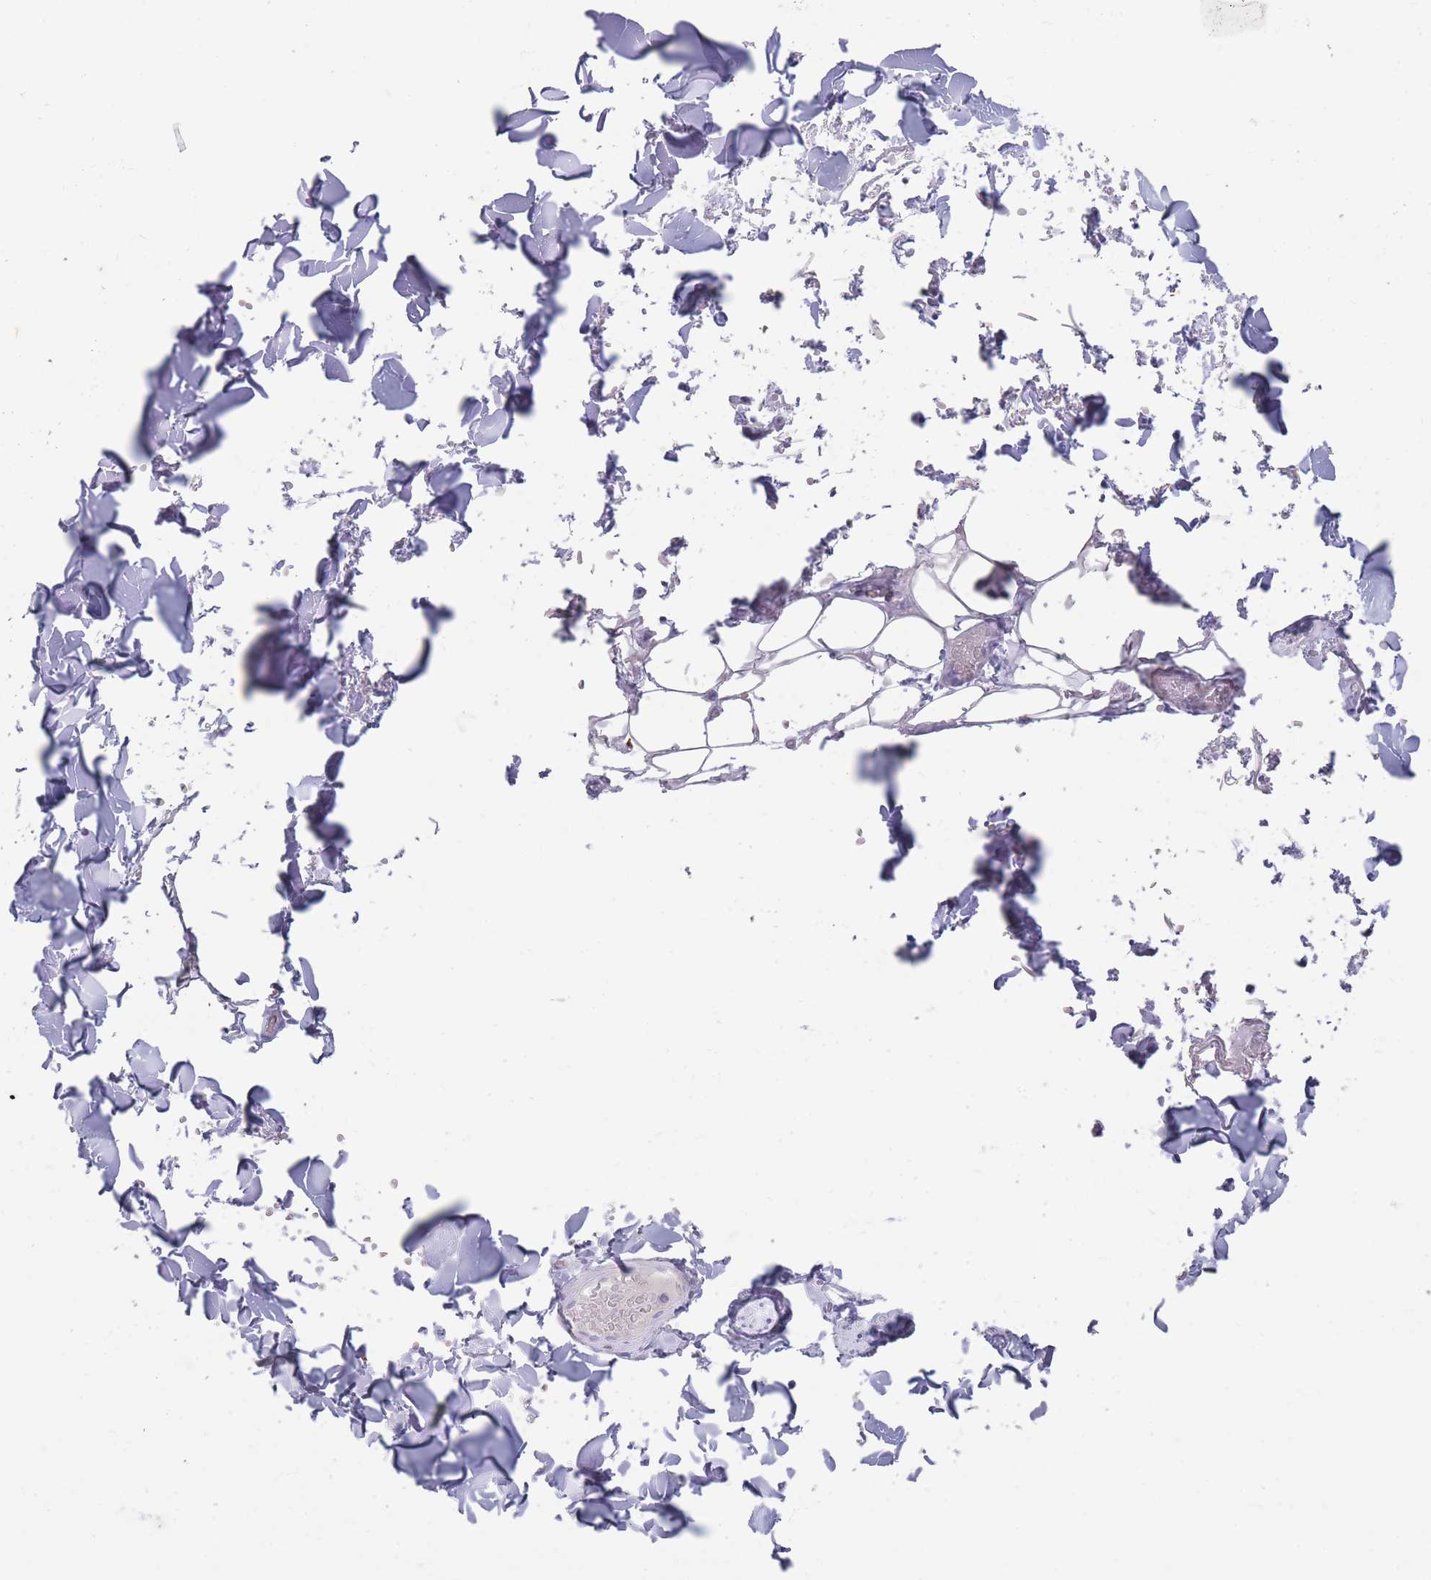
{"staining": {"intensity": "negative", "quantity": "none", "location": "none"}, "tissue": "adipose tissue", "cell_type": "Adipocytes", "image_type": "normal", "snomed": [{"axis": "morphology", "description": "Normal tissue, NOS"}, {"axis": "topography", "description": "Salivary gland"}, {"axis": "topography", "description": "Peripheral nerve tissue"}], "caption": "This micrograph is of normal adipose tissue stained with immunohistochemistry (IHC) to label a protein in brown with the nuclei are counter-stained blue. There is no expression in adipocytes. The staining is performed using DAB (3,3'-diaminobenzidine) brown chromogen with nuclei counter-stained in using hematoxylin.", "gene": "RHBG", "patient": {"sex": "male", "age": 38}}